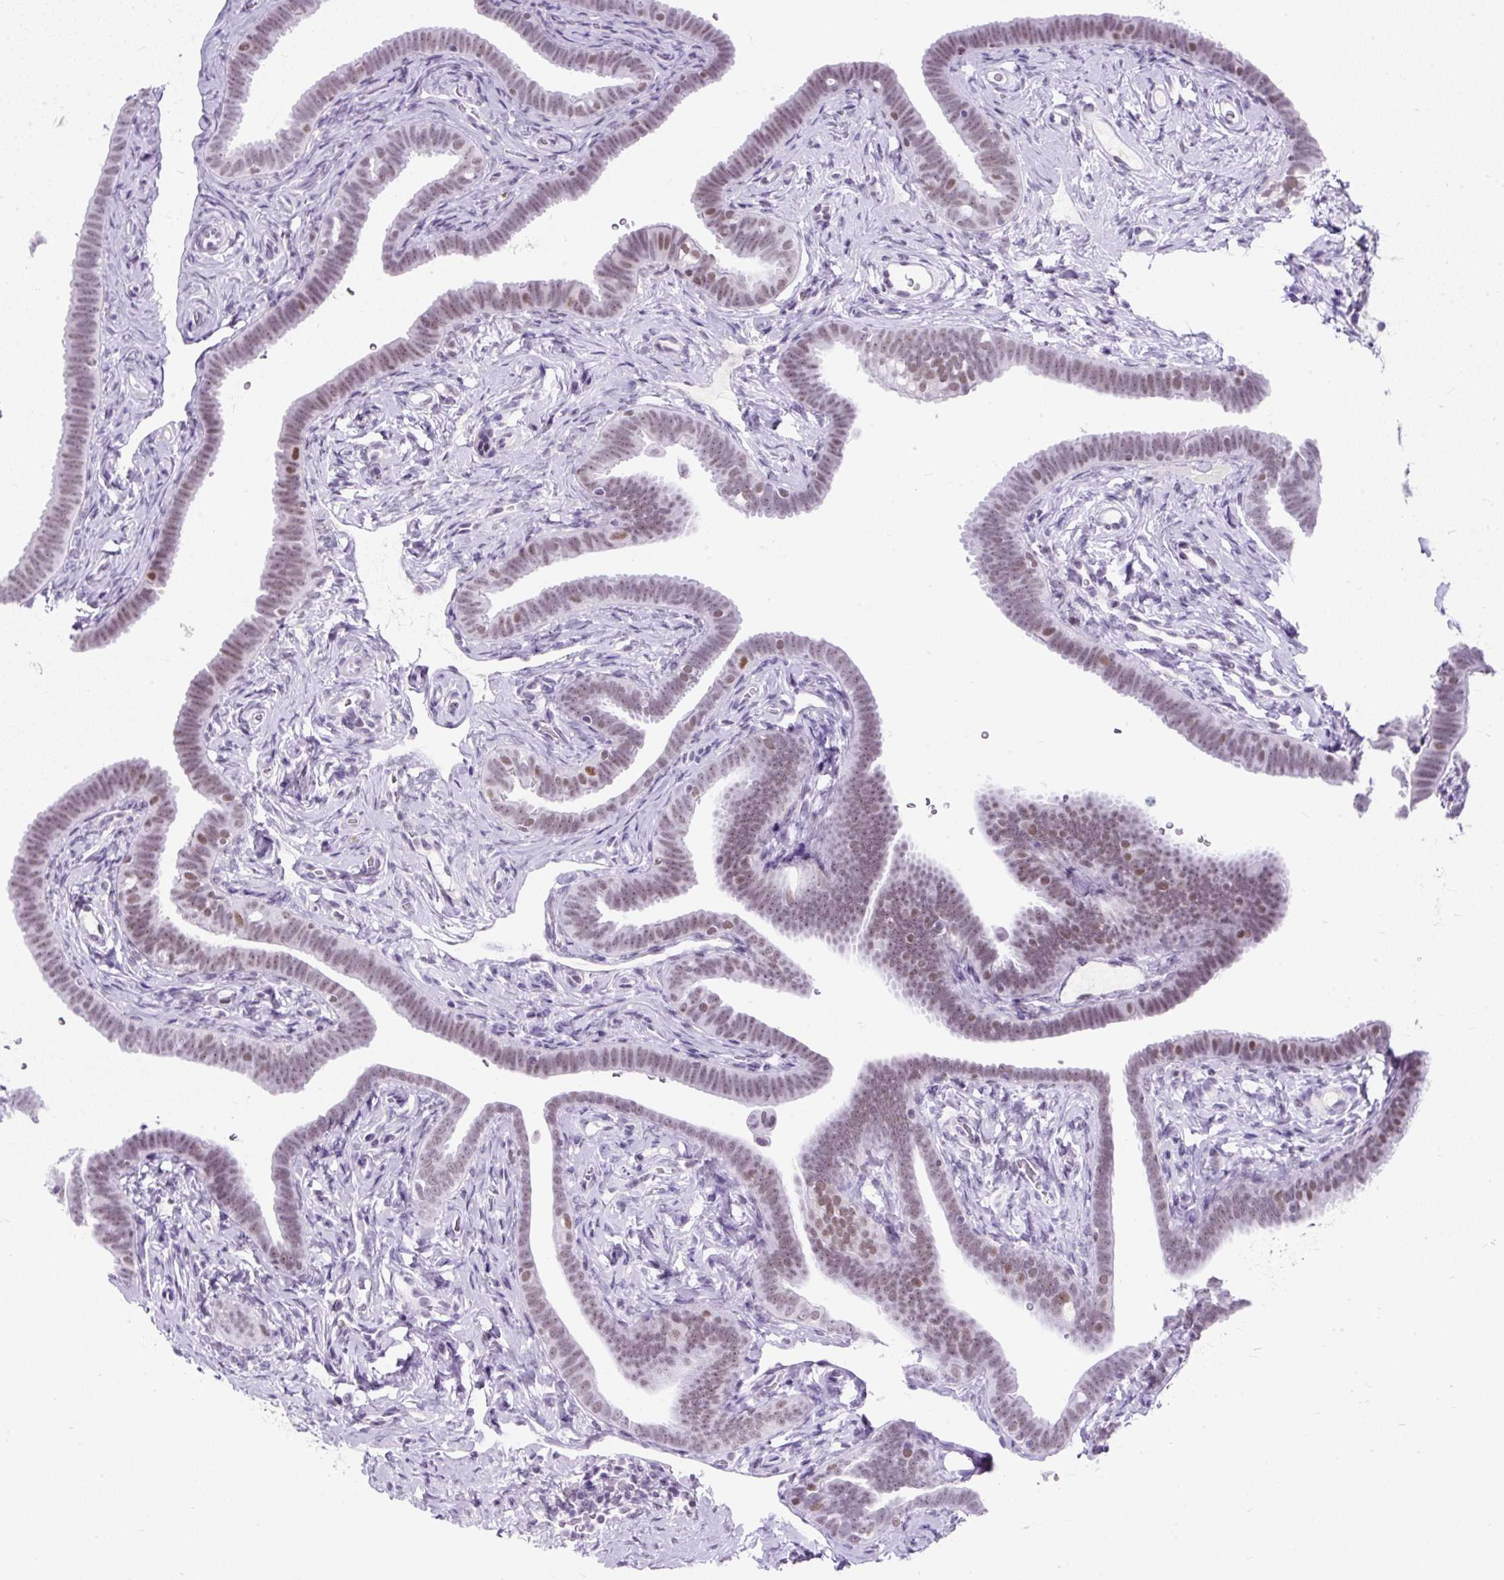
{"staining": {"intensity": "moderate", "quantity": ">75%", "location": "nuclear"}, "tissue": "fallopian tube", "cell_type": "Glandular cells", "image_type": "normal", "snomed": [{"axis": "morphology", "description": "Normal tissue, NOS"}, {"axis": "topography", "description": "Fallopian tube"}], "caption": "Fallopian tube stained with IHC demonstrates moderate nuclear positivity in about >75% of glandular cells.", "gene": "PLCXD2", "patient": {"sex": "female", "age": 69}}